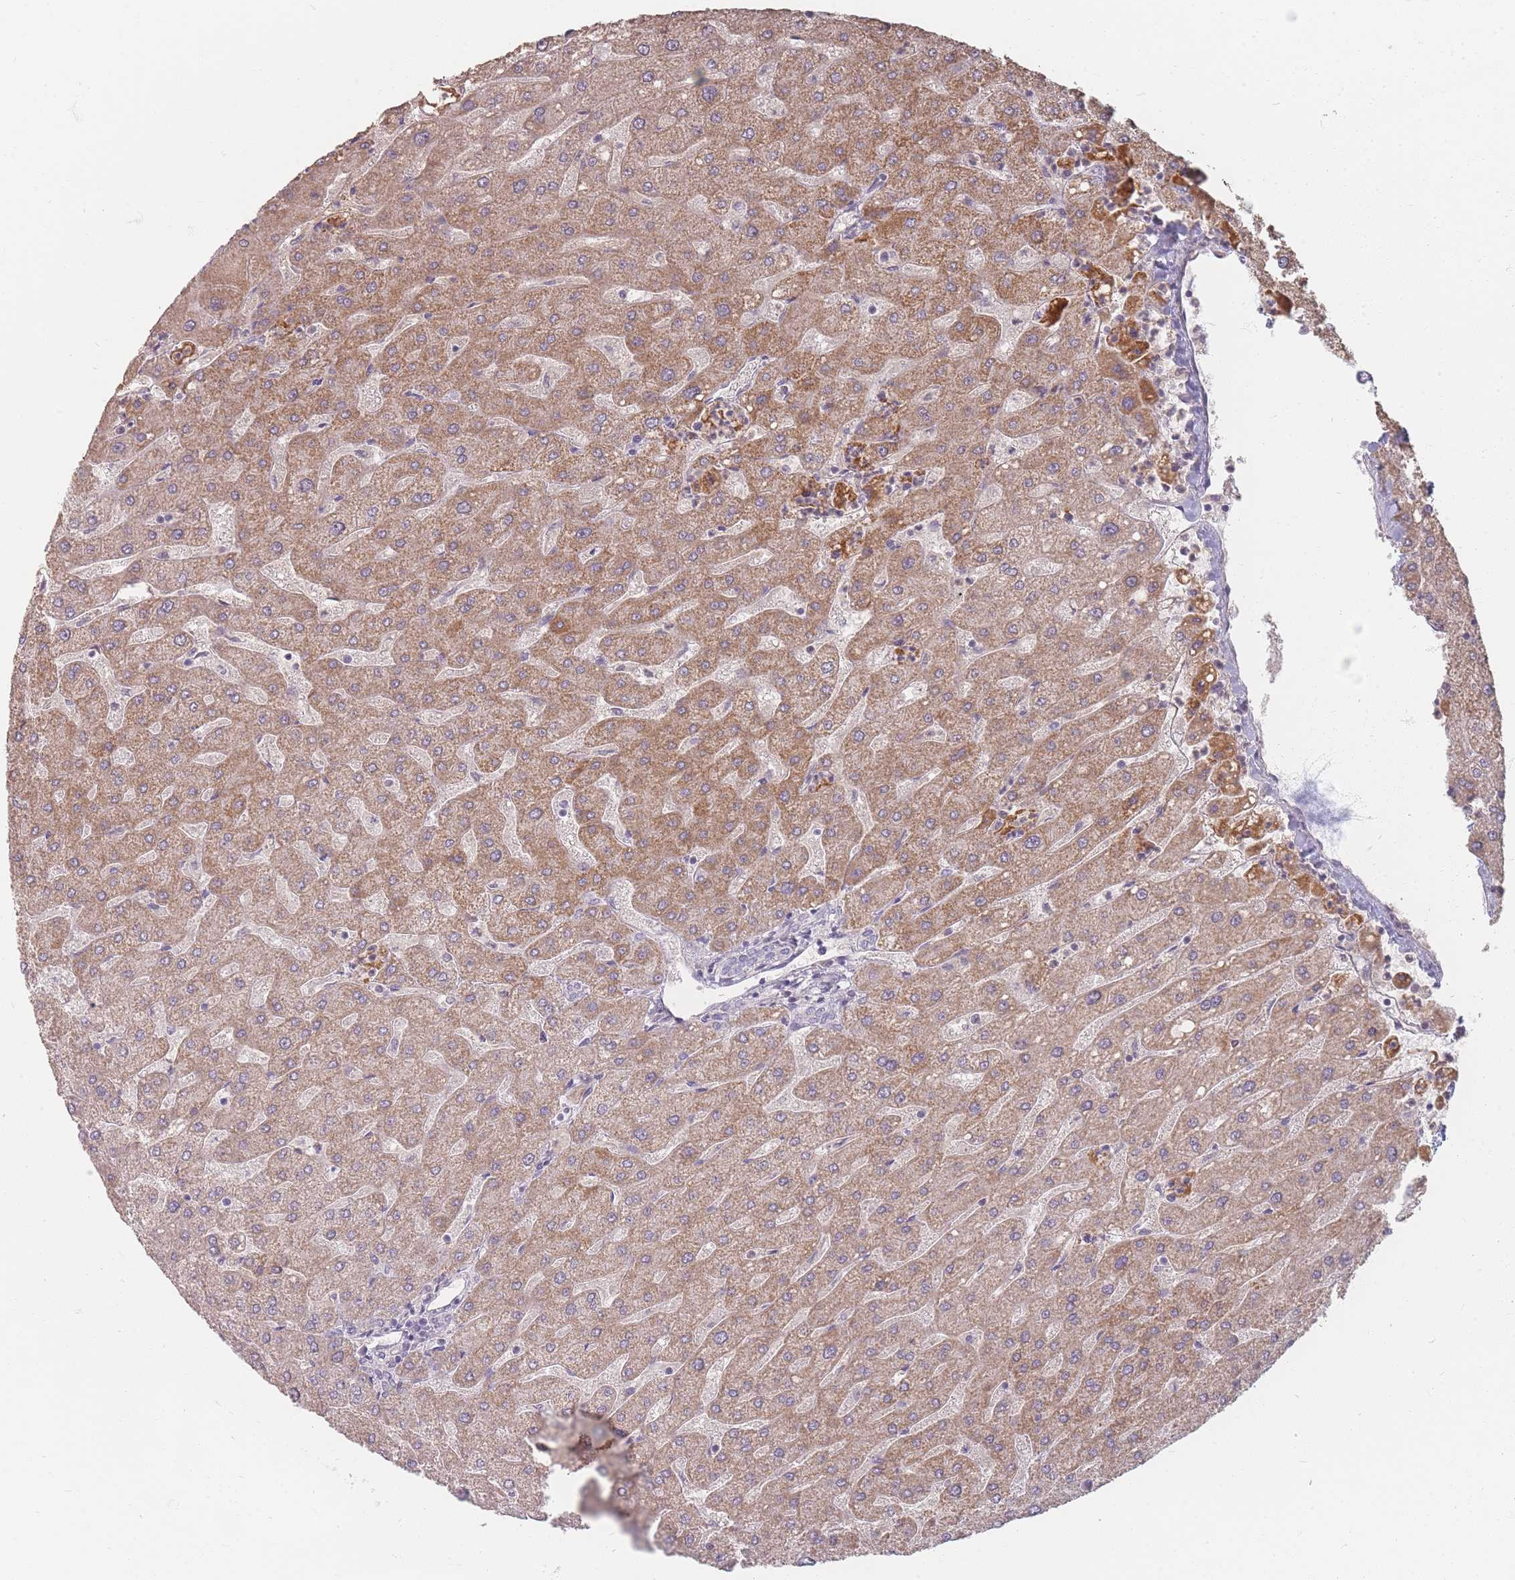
{"staining": {"intensity": "negative", "quantity": "none", "location": "none"}, "tissue": "liver", "cell_type": "Cholangiocytes", "image_type": "normal", "snomed": [{"axis": "morphology", "description": "Normal tissue, NOS"}, {"axis": "topography", "description": "Liver"}], "caption": "High power microscopy histopathology image of an immunohistochemistry (IHC) micrograph of unremarkable liver, revealing no significant expression in cholangiocytes.", "gene": "RFTN1", "patient": {"sex": "male", "age": 67}}